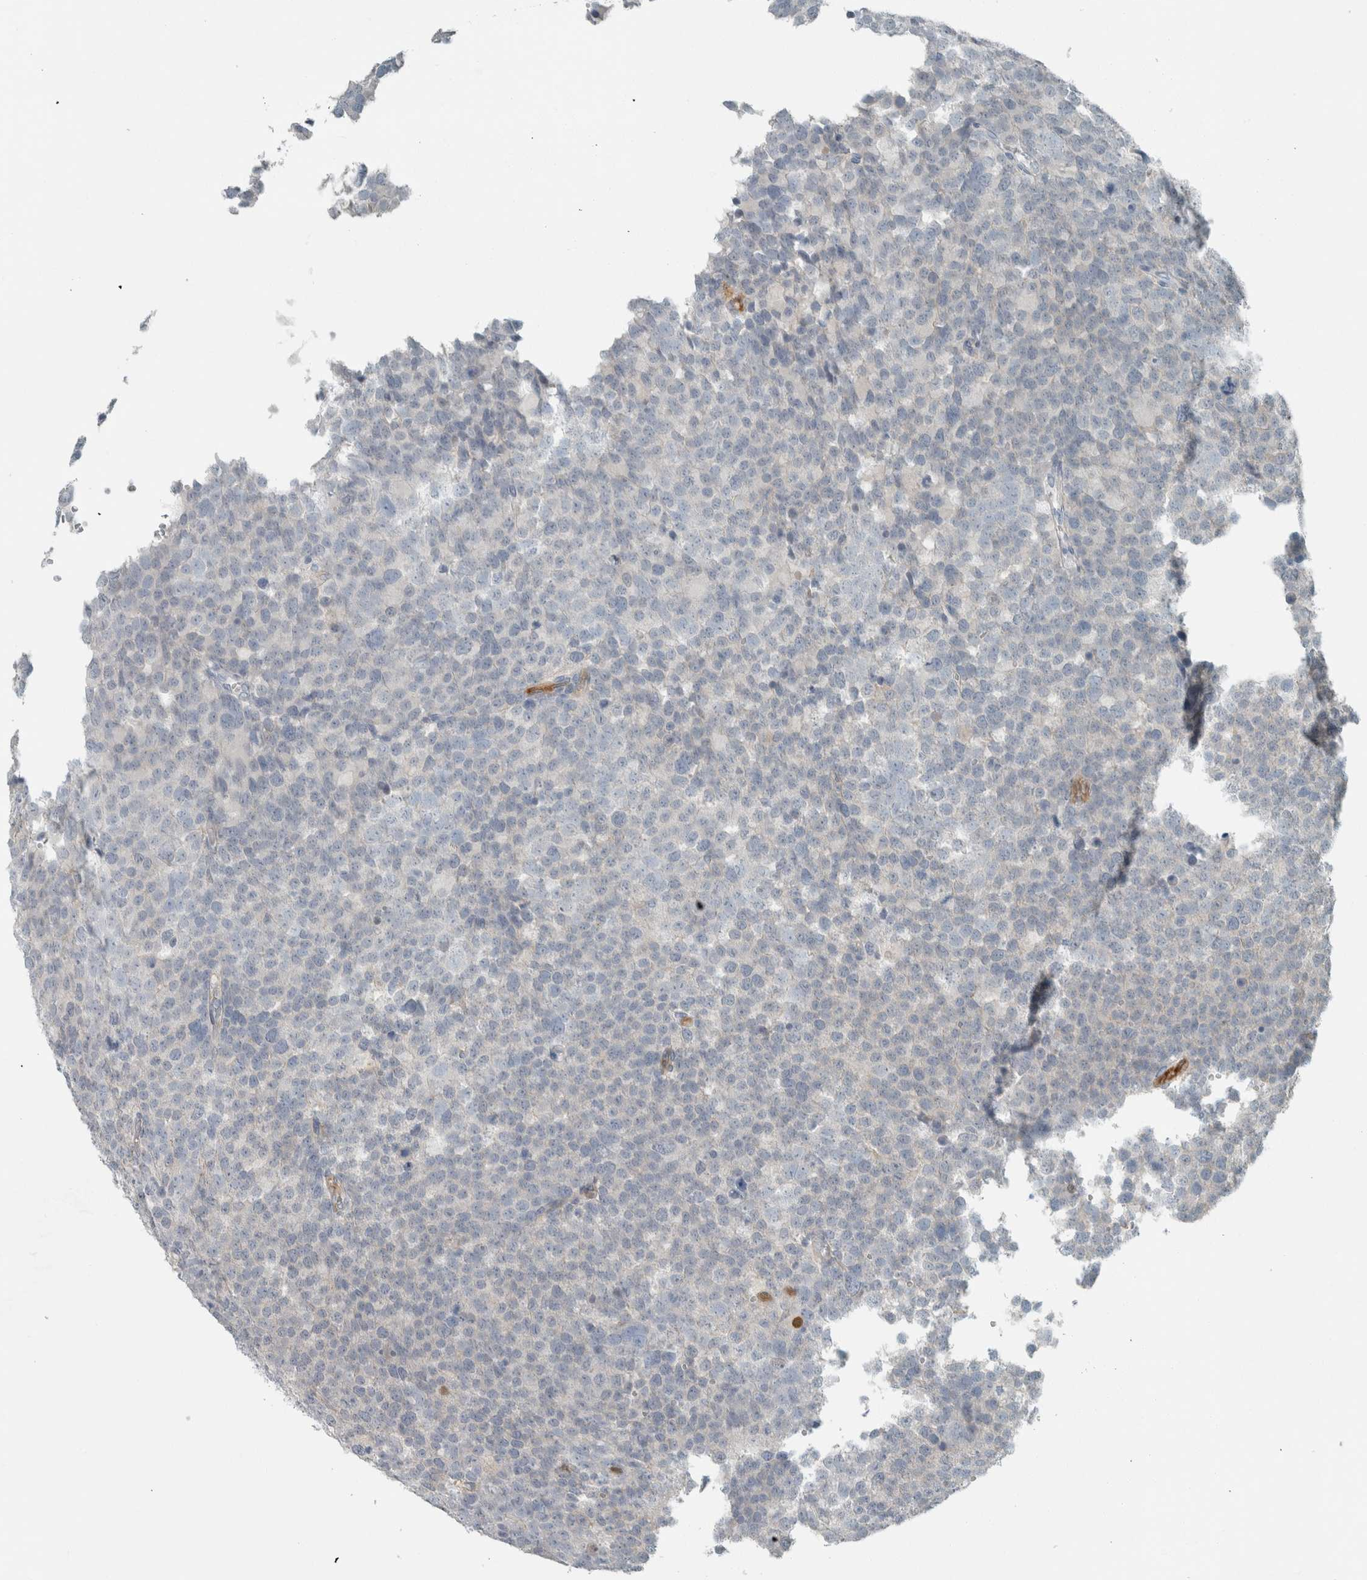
{"staining": {"intensity": "negative", "quantity": "none", "location": "none"}, "tissue": "testis cancer", "cell_type": "Tumor cells", "image_type": "cancer", "snomed": [{"axis": "morphology", "description": "Seminoma, NOS"}, {"axis": "topography", "description": "Testis"}], "caption": "Human testis cancer (seminoma) stained for a protein using immunohistochemistry (IHC) displays no positivity in tumor cells.", "gene": "SCIN", "patient": {"sex": "male", "age": 71}}